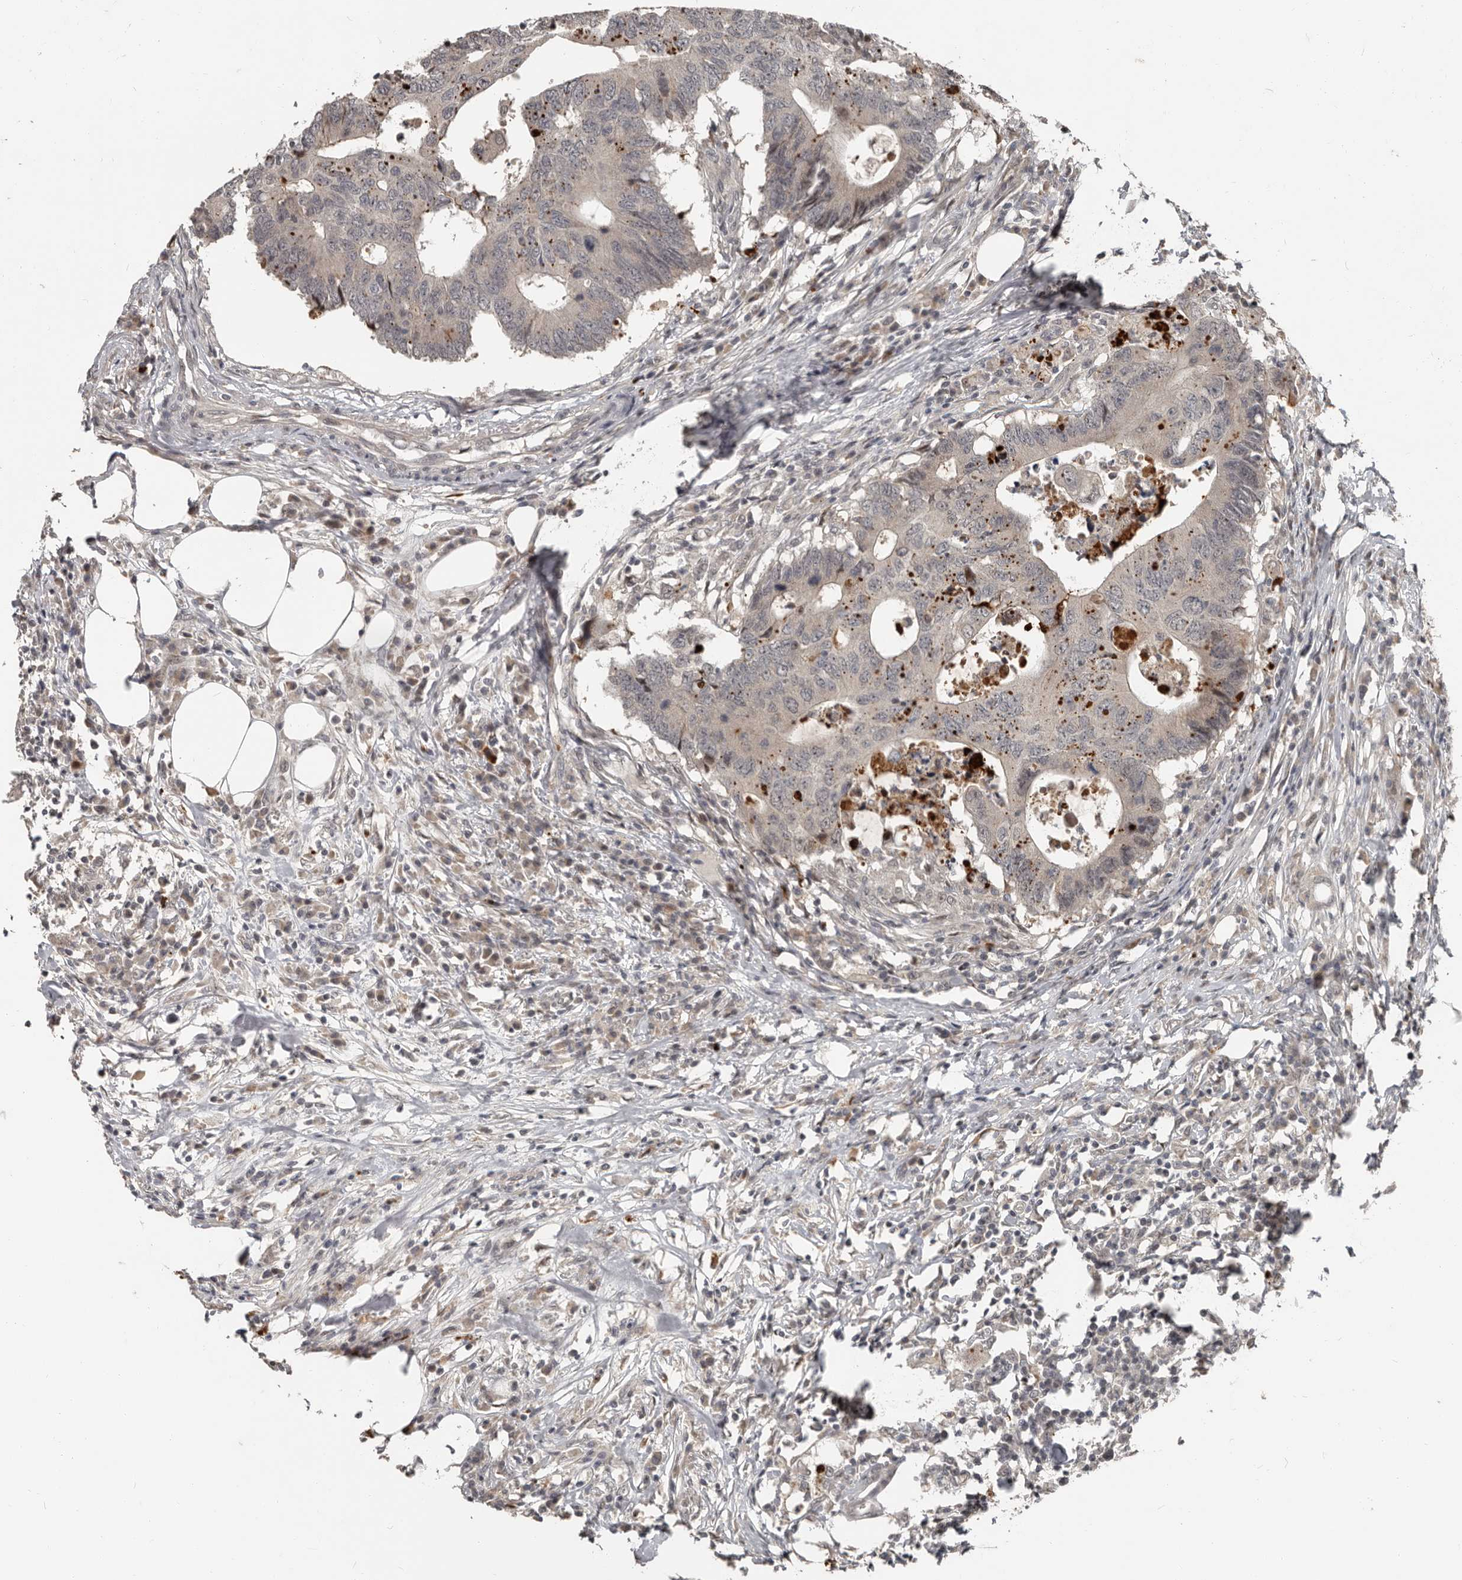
{"staining": {"intensity": "negative", "quantity": "none", "location": "none"}, "tissue": "colorectal cancer", "cell_type": "Tumor cells", "image_type": "cancer", "snomed": [{"axis": "morphology", "description": "Adenocarcinoma, NOS"}, {"axis": "topography", "description": "Colon"}], "caption": "This is a image of immunohistochemistry staining of colorectal cancer, which shows no staining in tumor cells. (DAB IHC visualized using brightfield microscopy, high magnification).", "gene": "APOL6", "patient": {"sex": "male", "age": 71}}